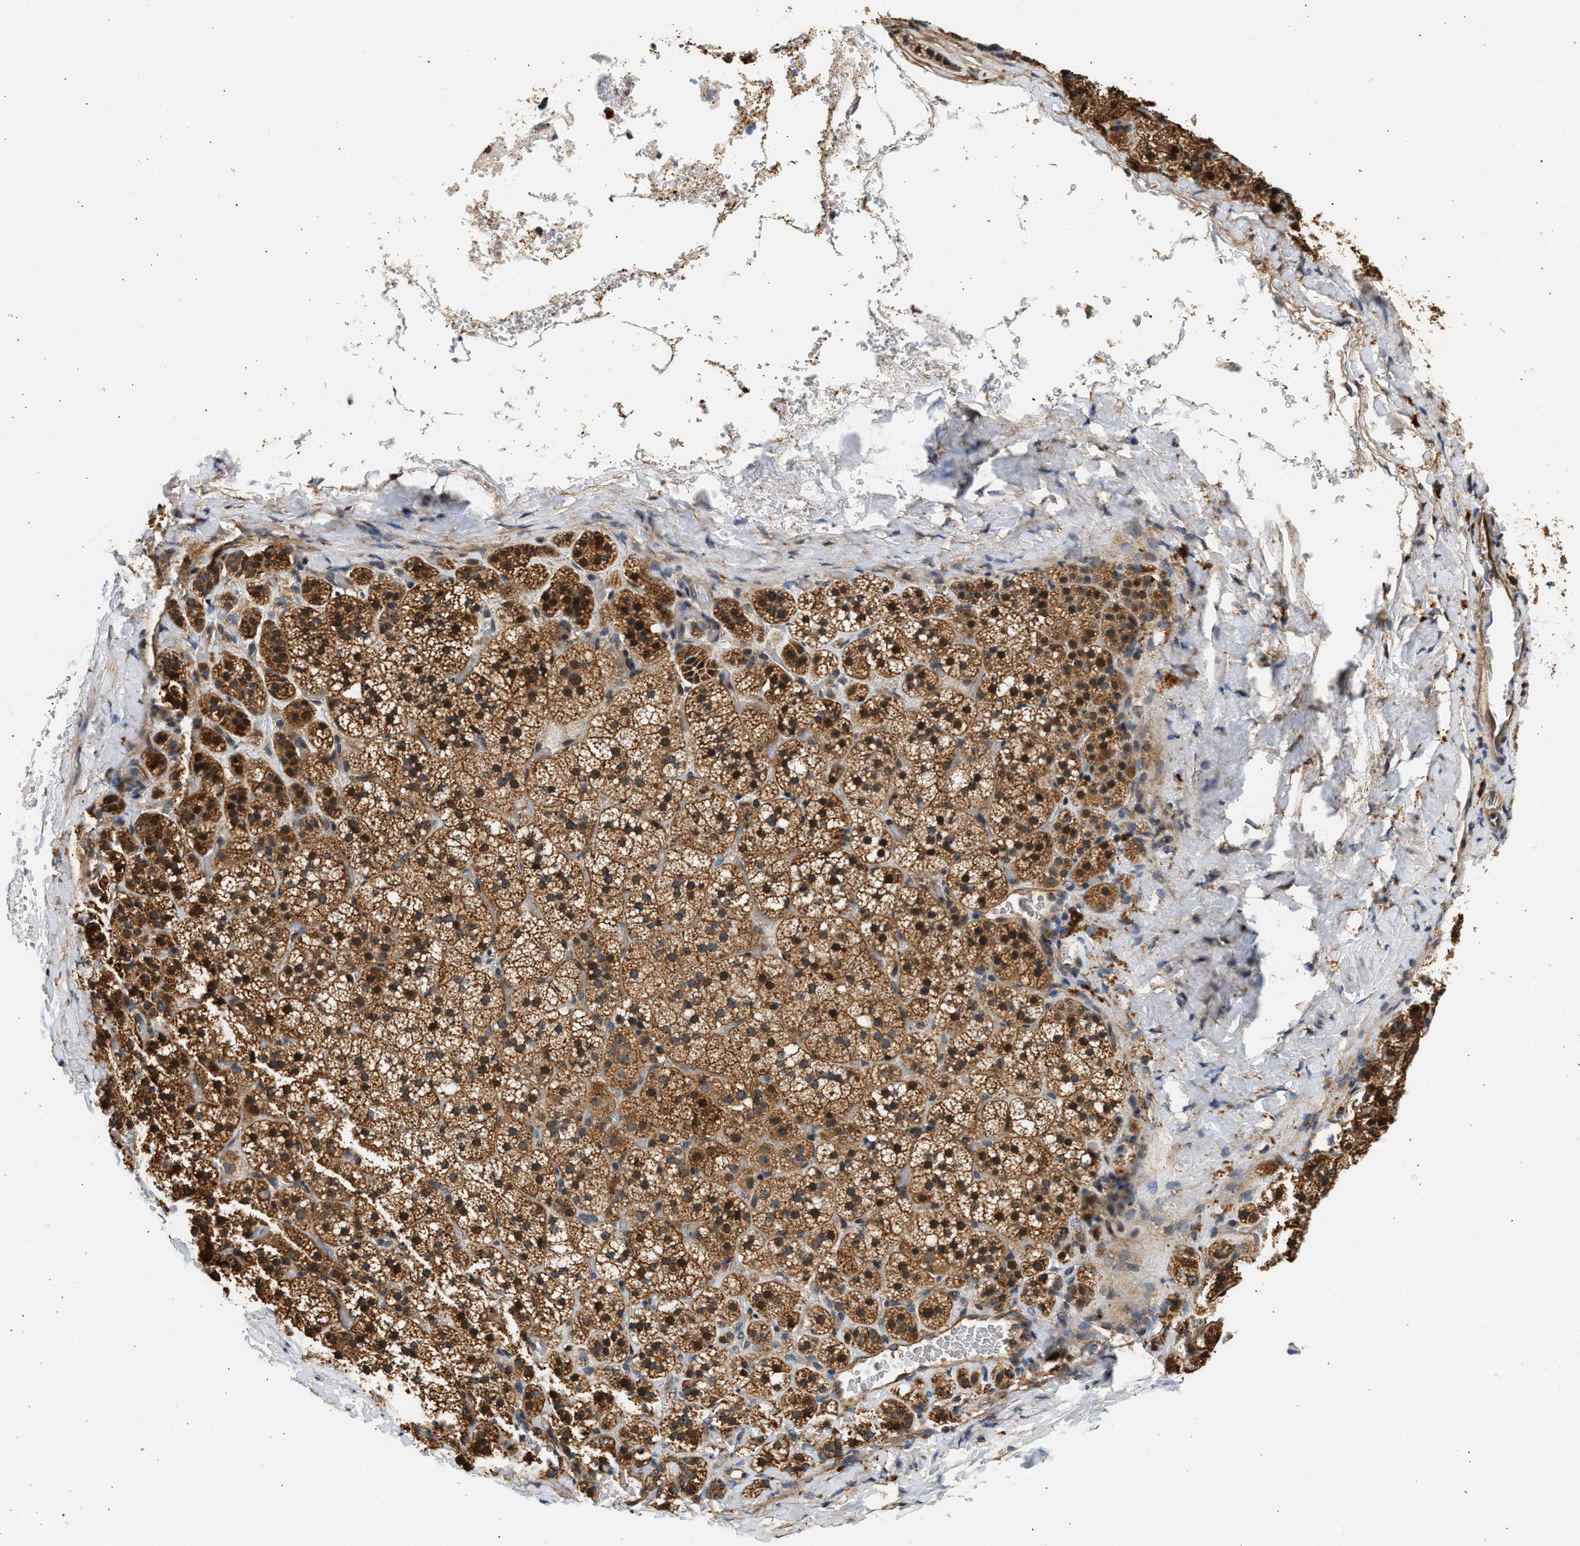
{"staining": {"intensity": "moderate", "quantity": ">75%", "location": "cytoplasmic/membranous"}, "tissue": "adrenal gland", "cell_type": "Glandular cells", "image_type": "normal", "snomed": [{"axis": "morphology", "description": "Normal tissue, NOS"}, {"axis": "topography", "description": "Adrenal gland"}], "caption": "Human adrenal gland stained with a brown dye demonstrates moderate cytoplasmic/membranous positive positivity in approximately >75% of glandular cells.", "gene": "DUSP14", "patient": {"sex": "female", "age": 44}}